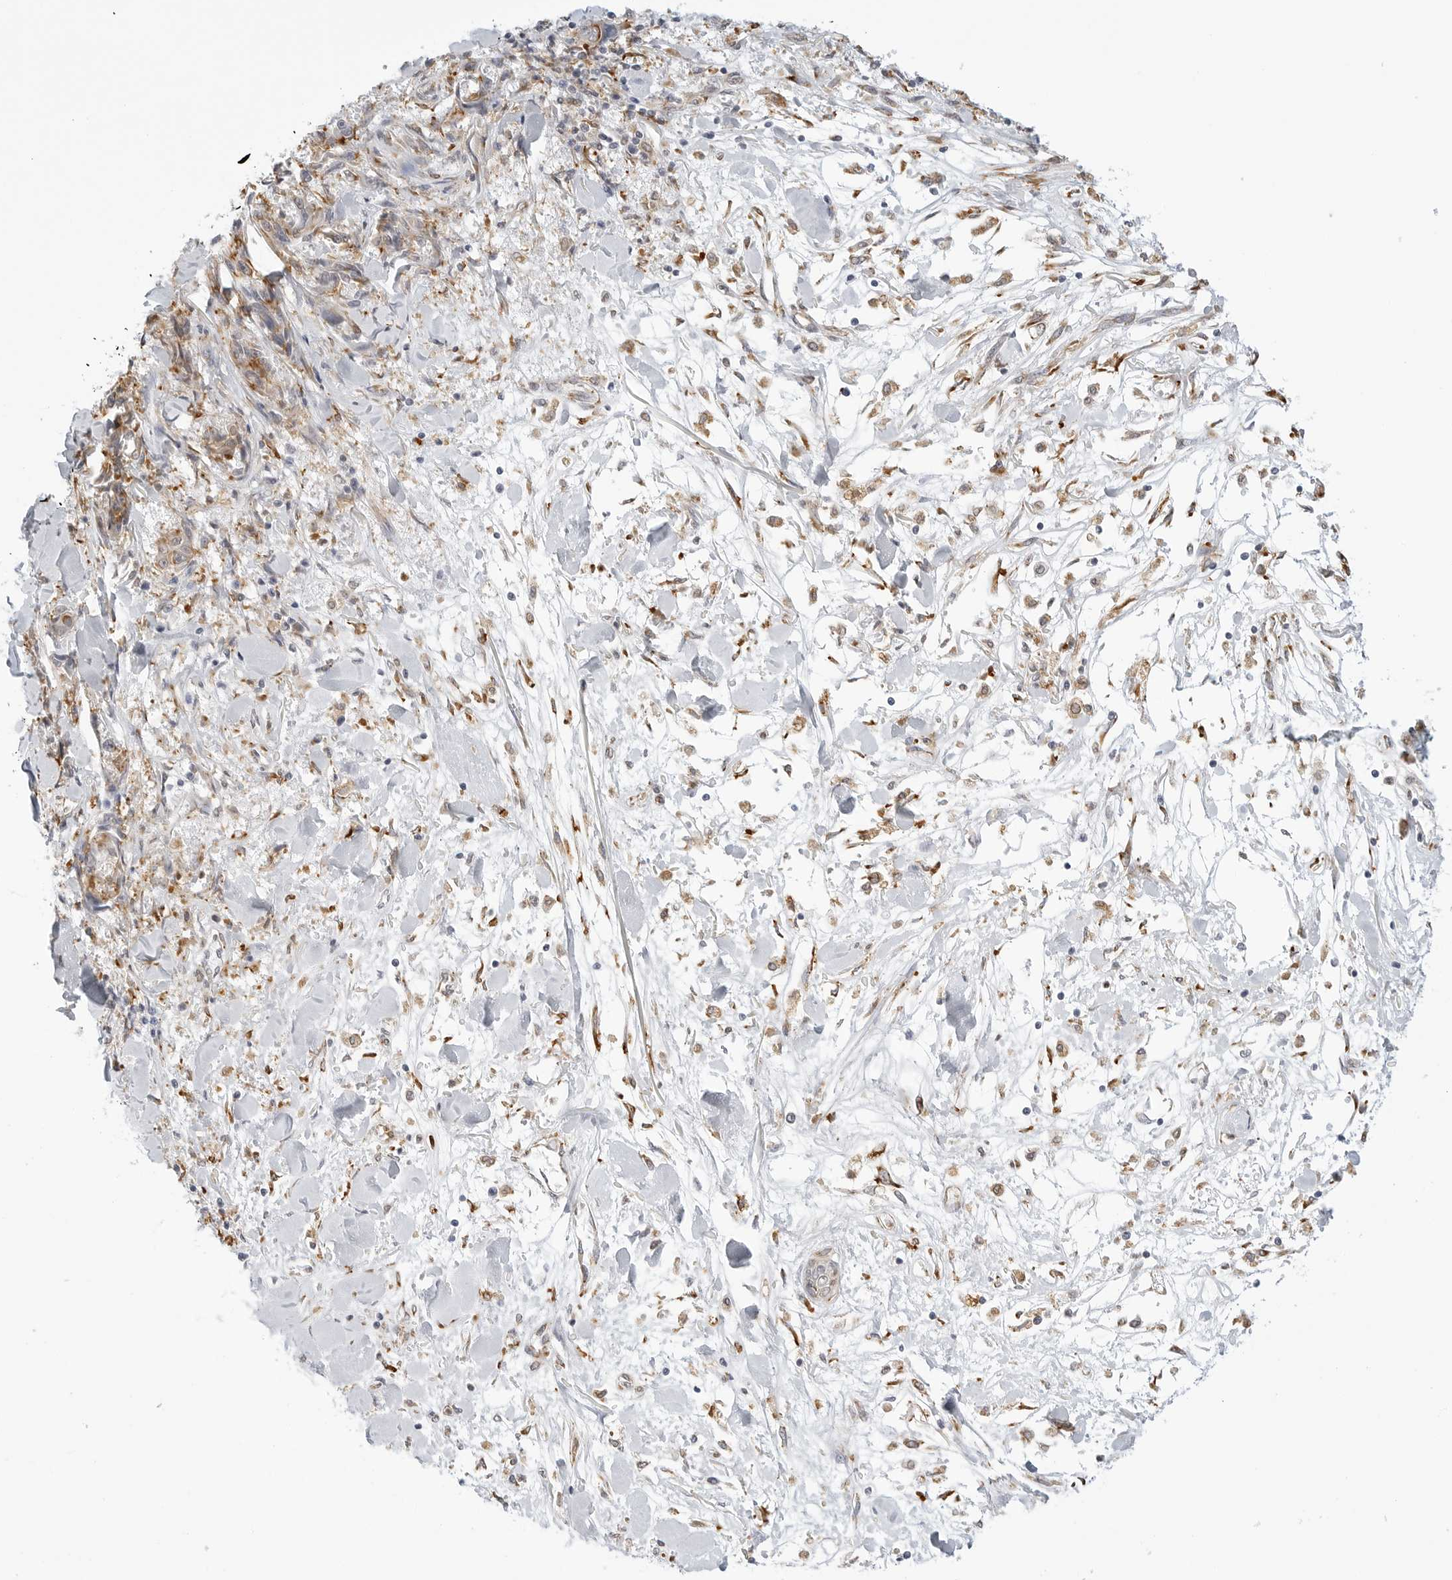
{"staining": {"intensity": "weak", "quantity": "<25%", "location": "cytoplasmic/membranous"}, "tissue": "melanoma", "cell_type": "Tumor cells", "image_type": "cancer", "snomed": [{"axis": "morphology", "description": "Malignant melanoma, NOS"}, {"axis": "topography", "description": "Skin"}], "caption": "This is an IHC histopathology image of melanoma. There is no staining in tumor cells.", "gene": "THEM4", "patient": {"sex": "male", "age": 53}}